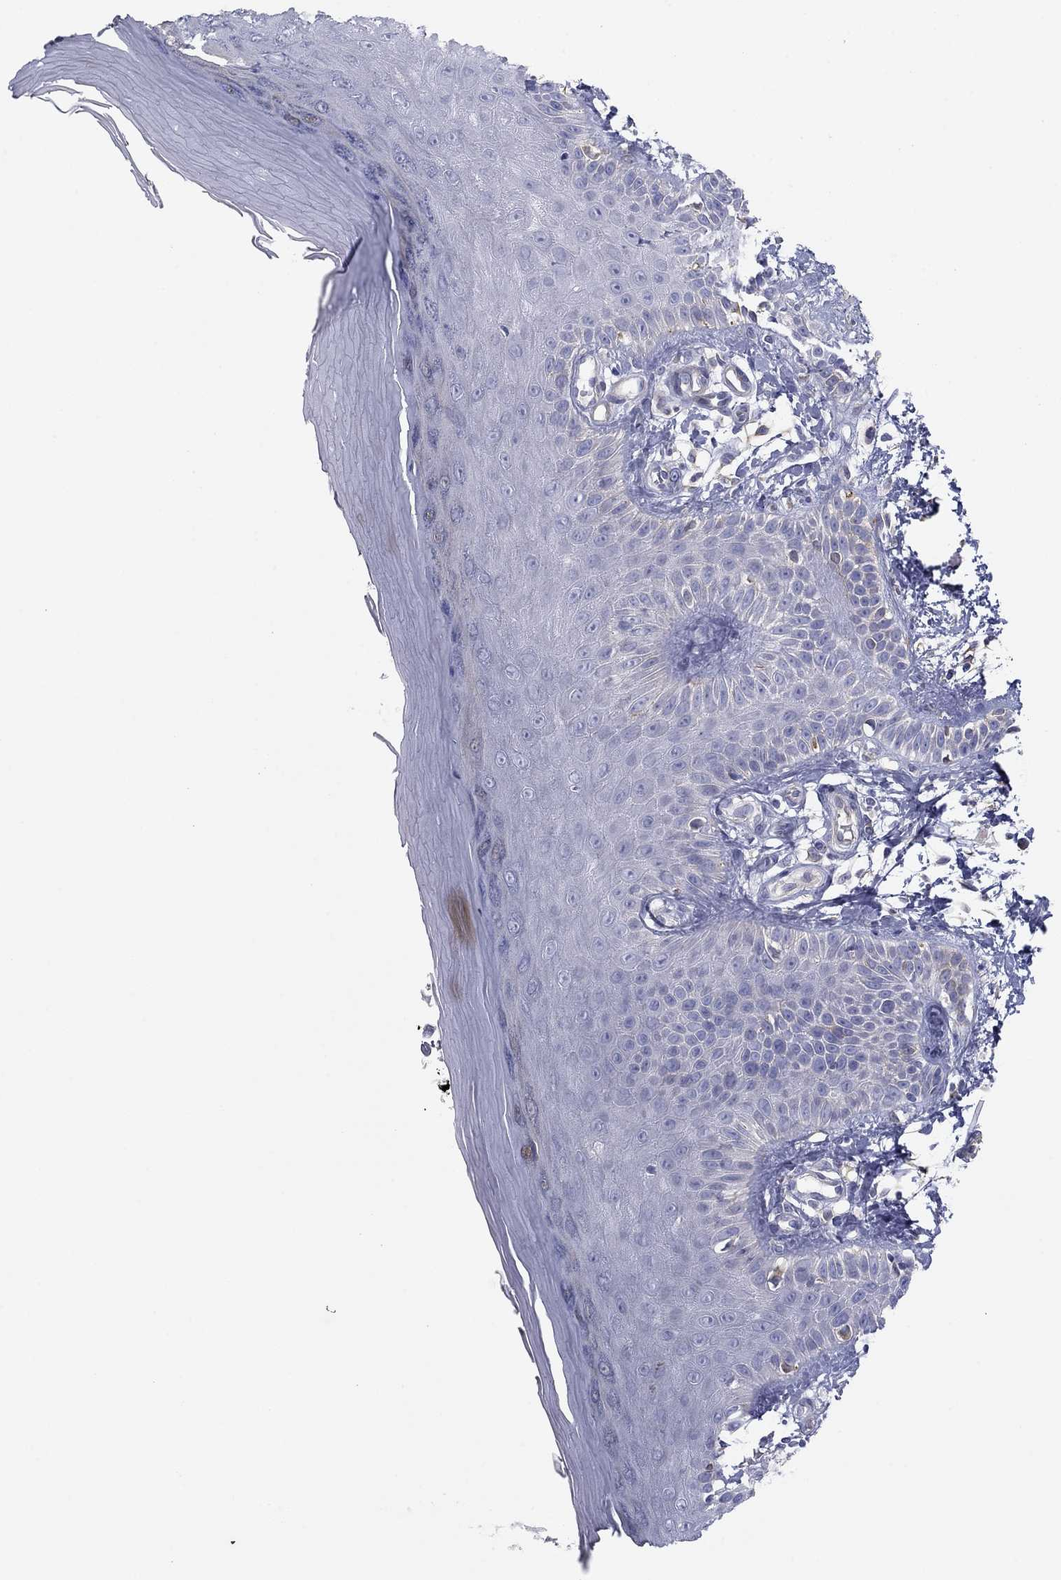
{"staining": {"intensity": "negative", "quantity": "none", "location": "none"}, "tissue": "skin", "cell_type": "Fibroblasts", "image_type": "normal", "snomed": [{"axis": "morphology", "description": "Normal tissue, NOS"}, {"axis": "morphology", "description": "Inflammation, NOS"}, {"axis": "morphology", "description": "Fibrosis, NOS"}, {"axis": "topography", "description": "Skin"}], "caption": "The IHC micrograph has no significant positivity in fibroblasts of skin. (IHC, brightfield microscopy, high magnification).", "gene": "SEPTIN3", "patient": {"sex": "male", "age": 71}}